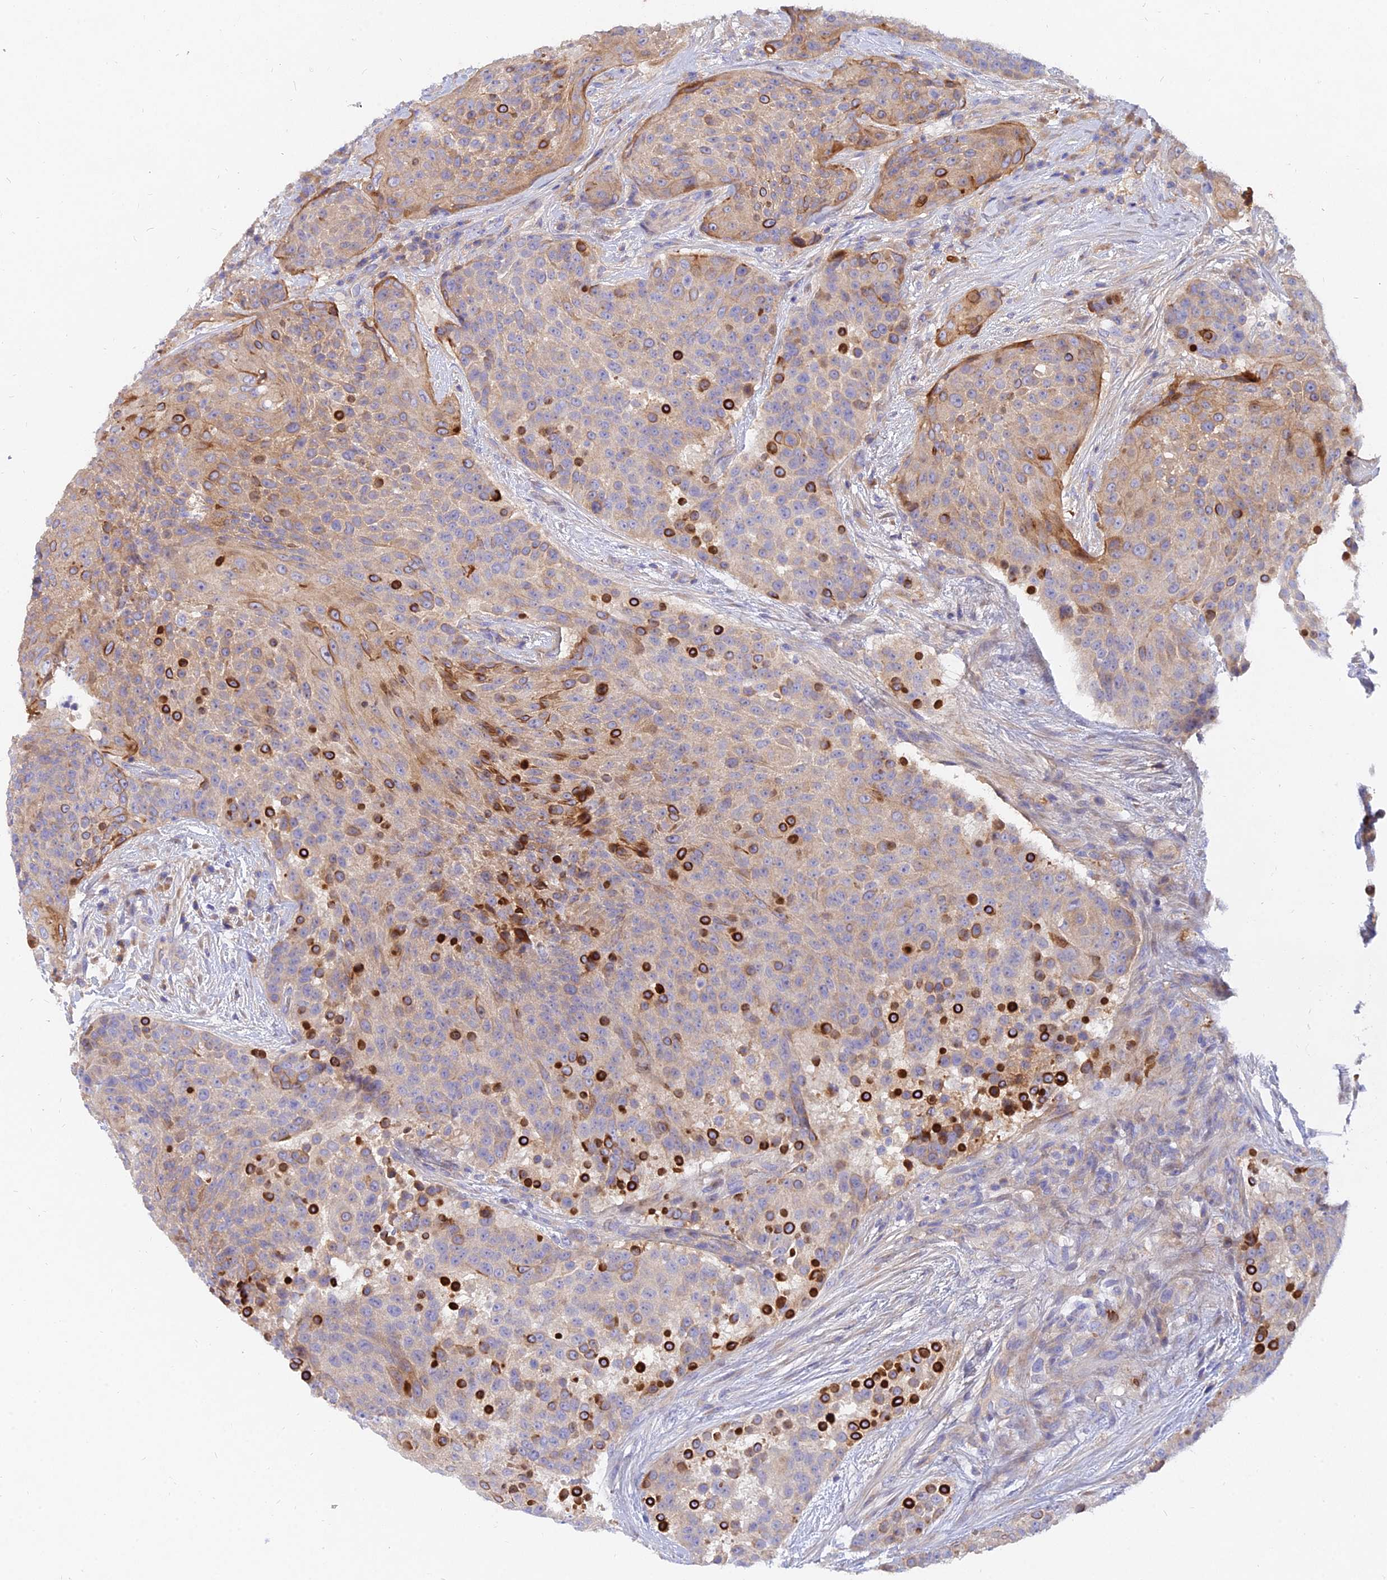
{"staining": {"intensity": "strong", "quantity": "<25%", "location": "cytoplasmic/membranous"}, "tissue": "urothelial cancer", "cell_type": "Tumor cells", "image_type": "cancer", "snomed": [{"axis": "morphology", "description": "Urothelial carcinoma, High grade"}, {"axis": "topography", "description": "Urinary bladder"}], "caption": "Strong cytoplasmic/membranous expression is identified in about <25% of tumor cells in urothelial cancer. The protein of interest is stained brown, and the nuclei are stained in blue (DAB IHC with brightfield microscopy, high magnification).", "gene": "MROH1", "patient": {"sex": "female", "age": 63}}